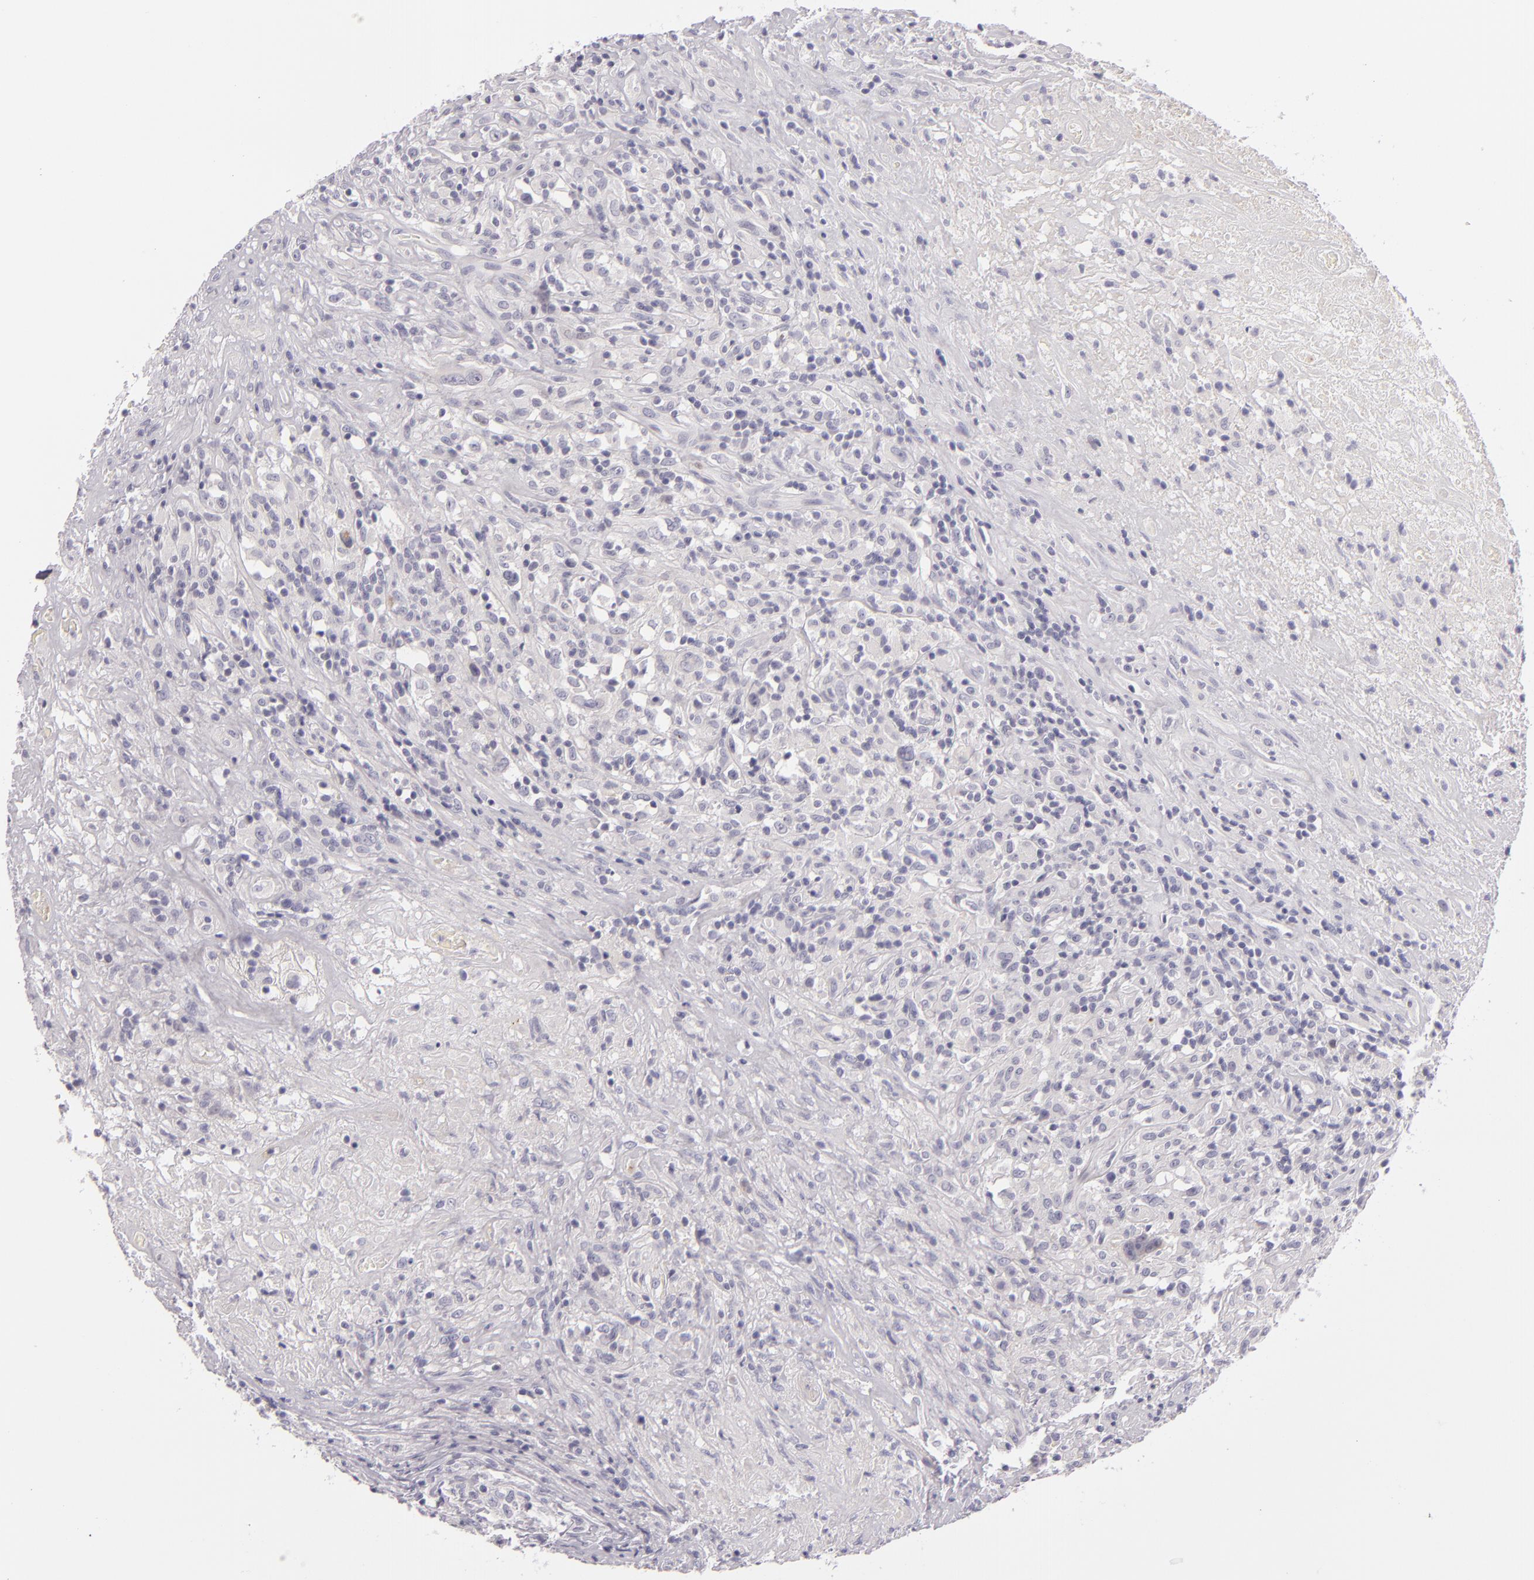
{"staining": {"intensity": "negative", "quantity": "none", "location": "none"}, "tissue": "lymphoma", "cell_type": "Tumor cells", "image_type": "cancer", "snomed": [{"axis": "morphology", "description": "Hodgkin's disease, NOS"}, {"axis": "topography", "description": "Lymph node"}], "caption": "Tumor cells are negative for protein expression in human lymphoma.", "gene": "FAM181A", "patient": {"sex": "male", "age": 46}}